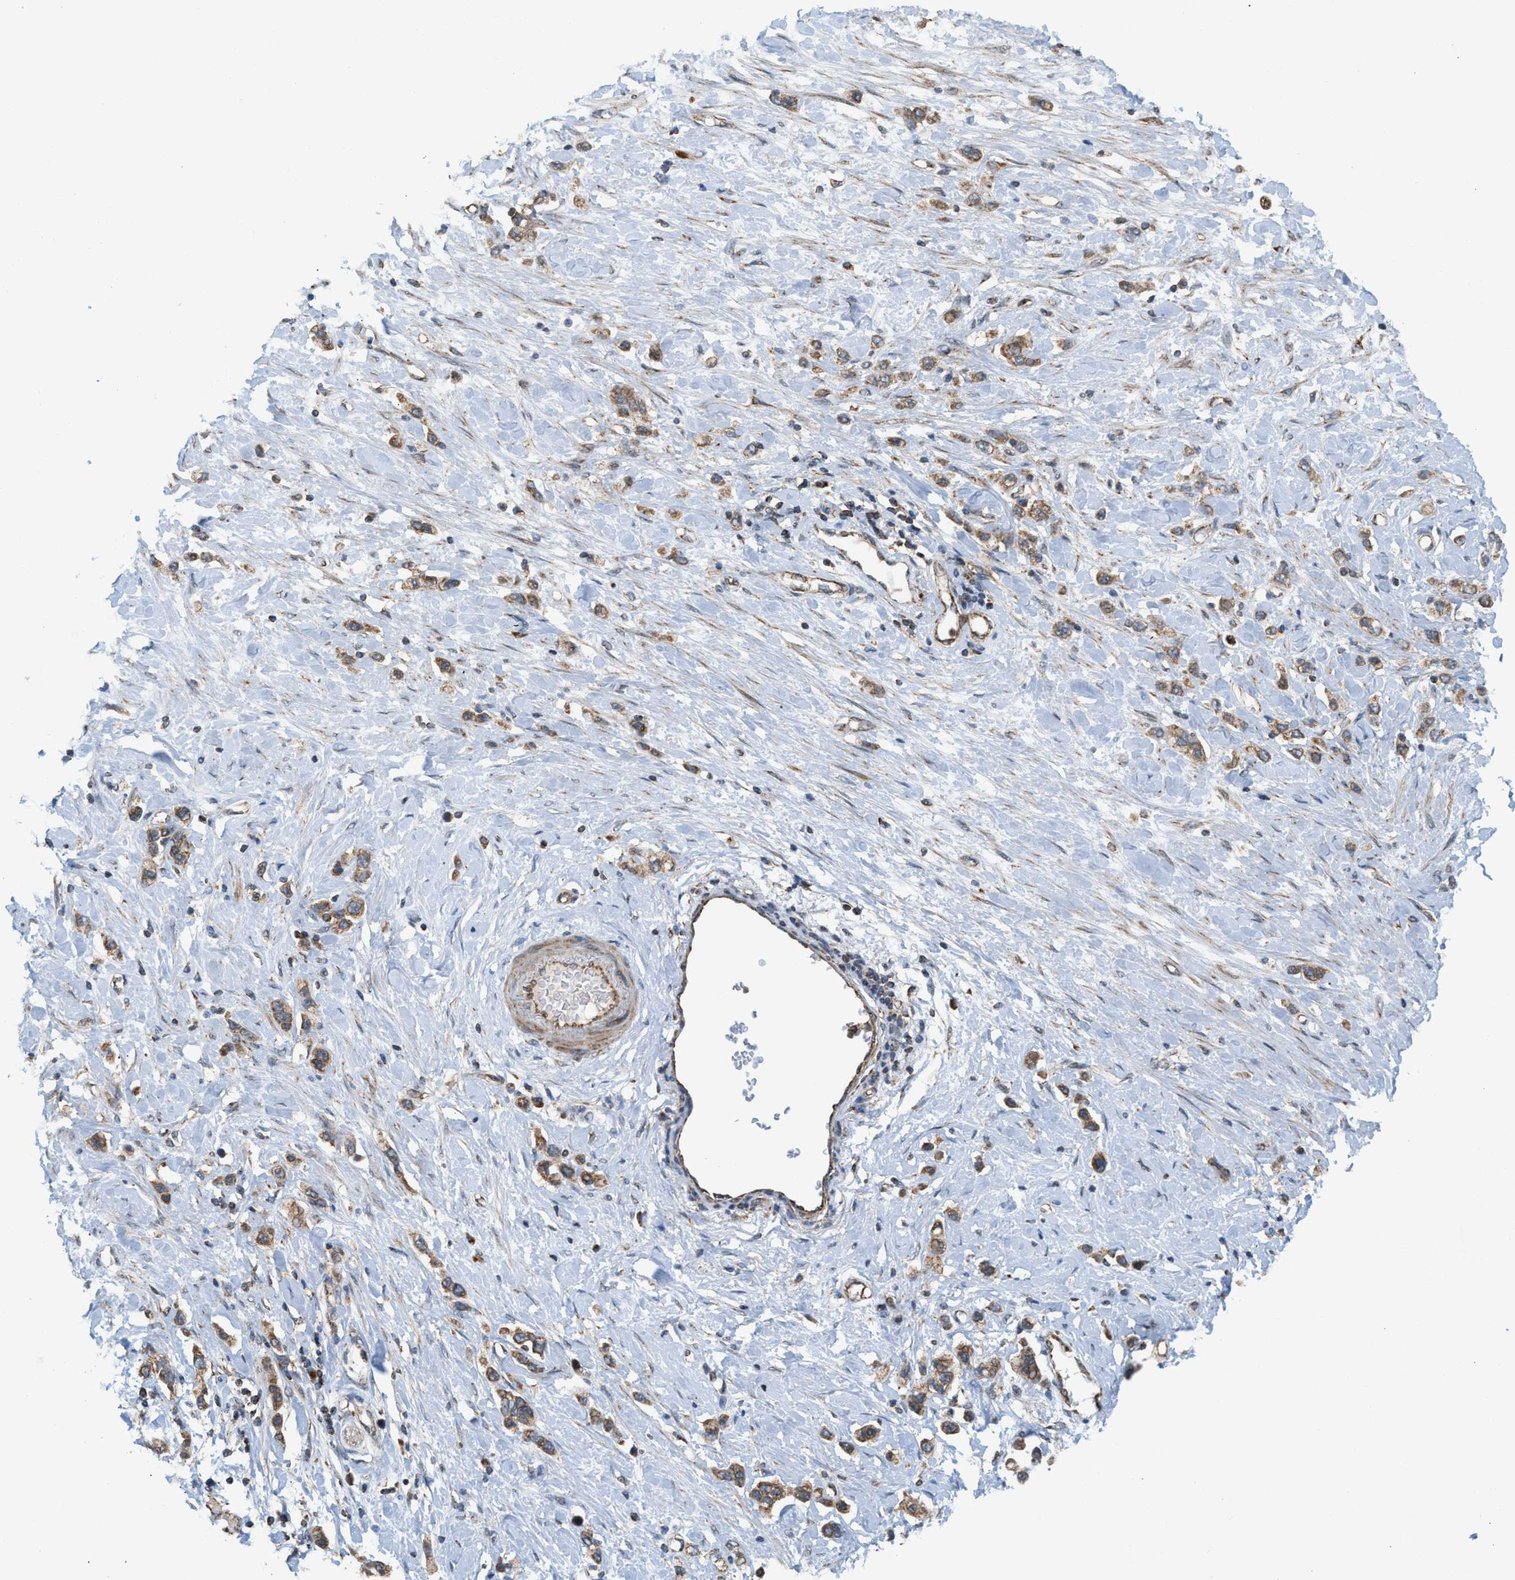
{"staining": {"intensity": "moderate", "quantity": ">75%", "location": "cytoplasmic/membranous"}, "tissue": "stomach cancer", "cell_type": "Tumor cells", "image_type": "cancer", "snomed": [{"axis": "morphology", "description": "Adenocarcinoma, NOS"}, {"axis": "topography", "description": "Stomach"}], "caption": "A high-resolution micrograph shows IHC staining of stomach cancer, which demonstrates moderate cytoplasmic/membranous expression in about >75% of tumor cells.", "gene": "SGSM2", "patient": {"sex": "female", "age": 65}}